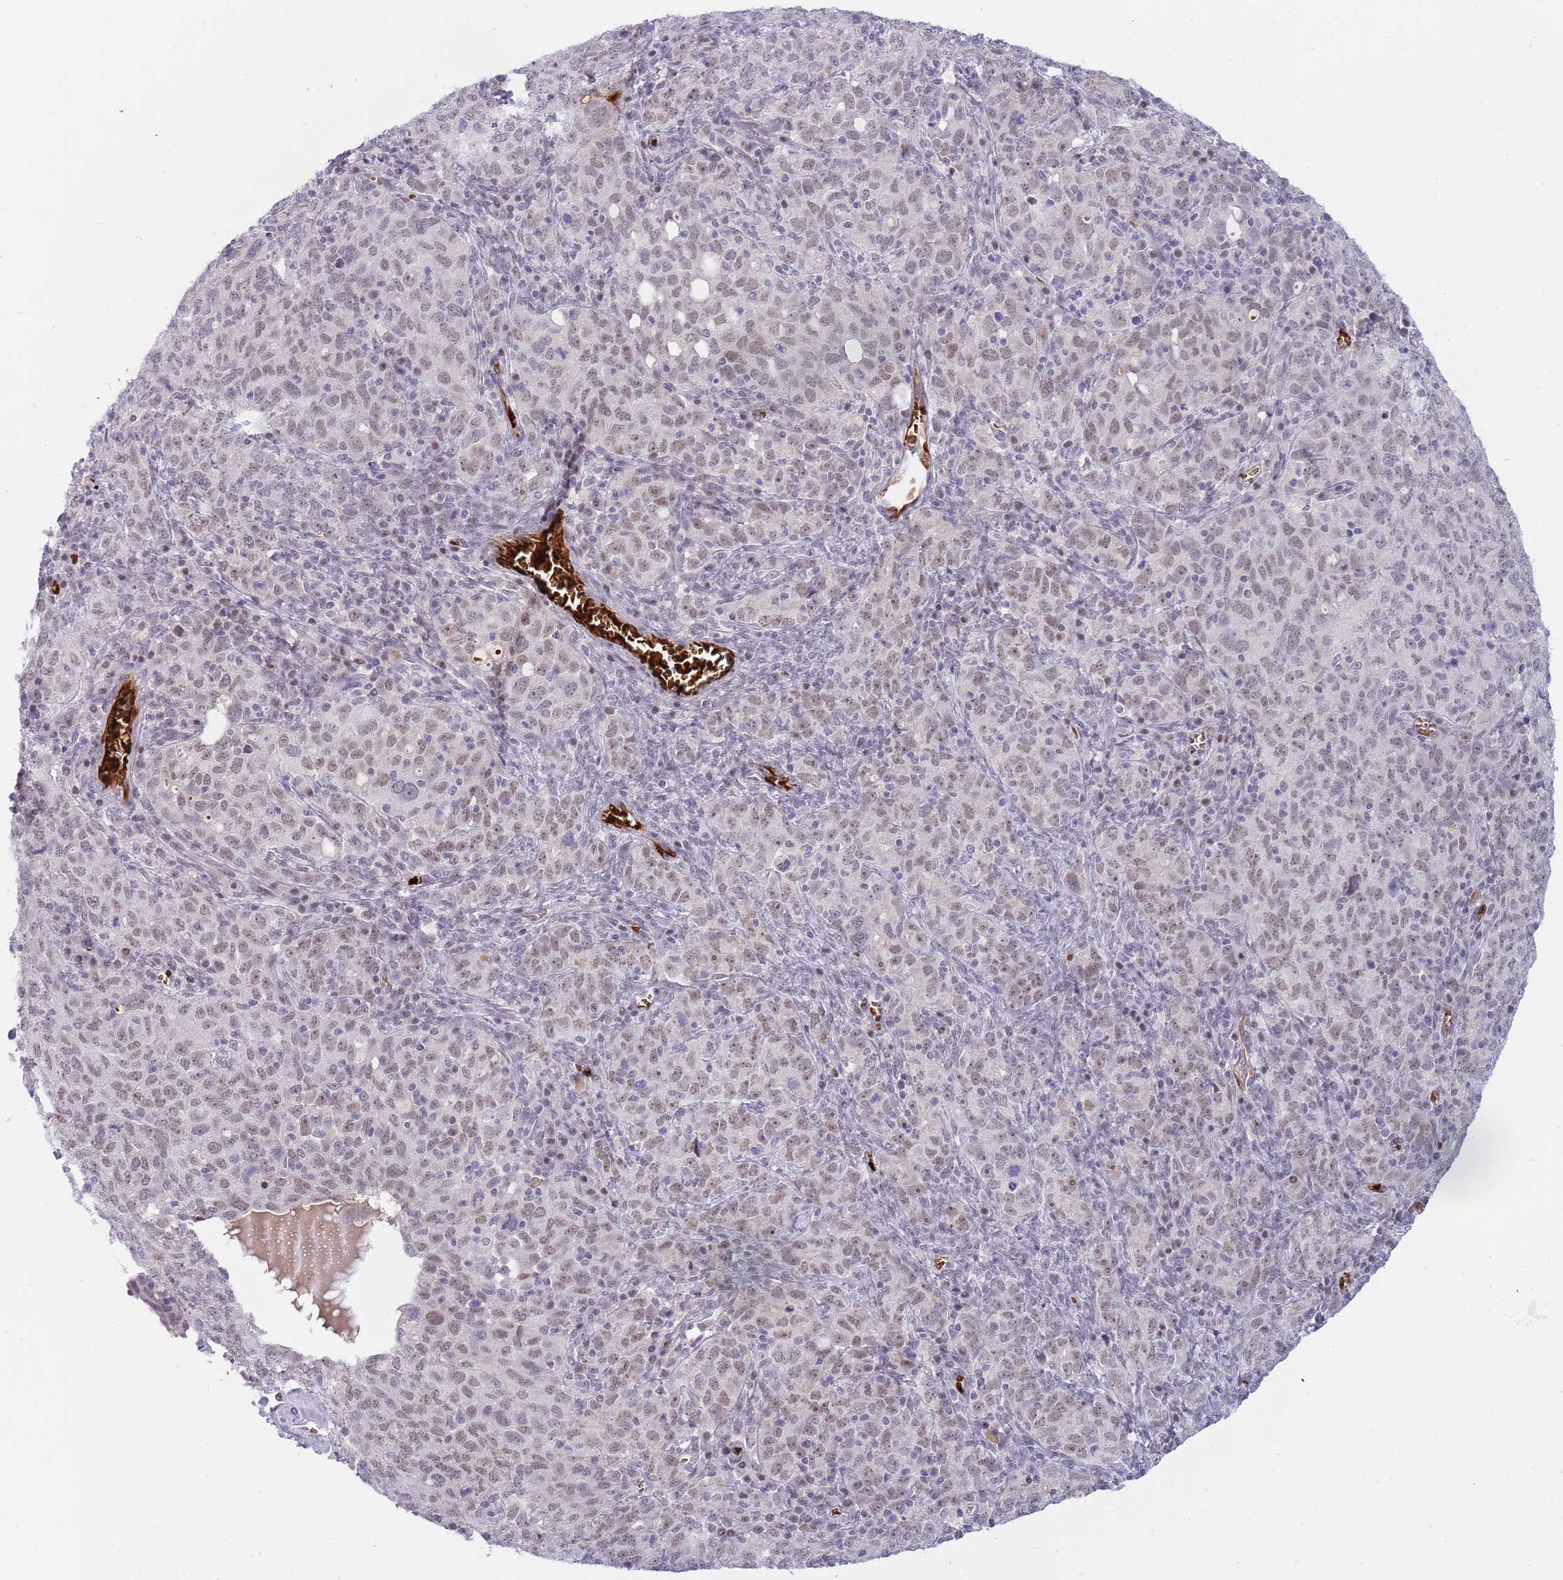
{"staining": {"intensity": "weak", "quantity": ">75%", "location": "nuclear"}, "tissue": "ovarian cancer", "cell_type": "Tumor cells", "image_type": "cancer", "snomed": [{"axis": "morphology", "description": "Carcinoma, endometroid"}, {"axis": "topography", "description": "Ovary"}], "caption": "Ovarian cancer was stained to show a protein in brown. There is low levels of weak nuclear expression in approximately >75% of tumor cells. (Stains: DAB (3,3'-diaminobenzidine) in brown, nuclei in blue, Microscopy: brightfield microscopy at high magnification).", "gene": "LYPD6B", "patient": {"sex": "female", "age": 62}}